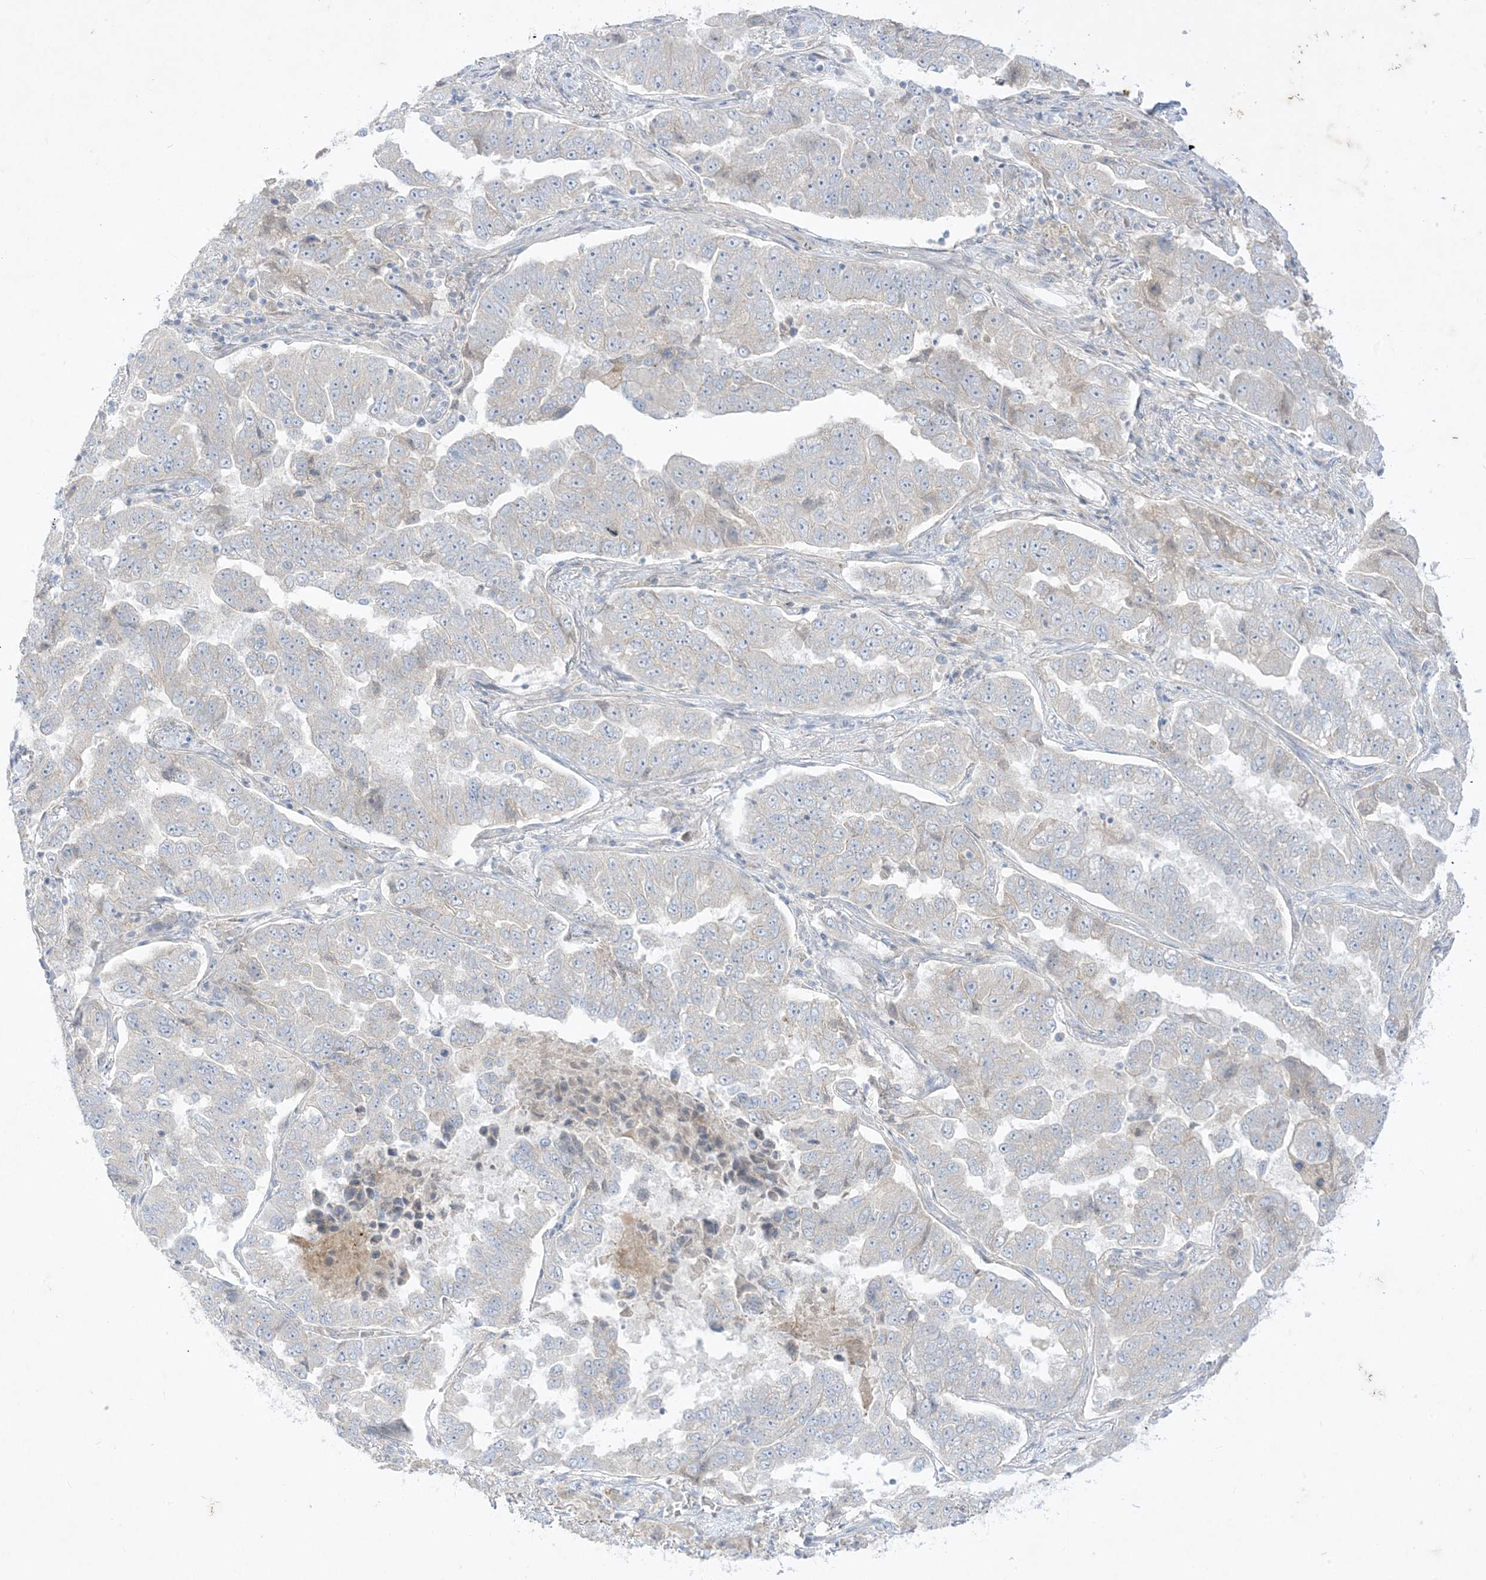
{"staining": {"intensity": "negative", "quantity": "none", "location": "none"}, "tissue": "lung cancer", "cell_type": "Tumor cells", "image_type": "cancer", "snomed": [{"axis": "morphology", "description": "Adenocarcinoma, NOS"}, {"axis": "topography", "description": "Lung"}], "caption": "Protein analysis of lung cancer shows no significant staining in tumor cells.", "gene": "PLEKHA3", "patient": {"sex": "female", "age": 51}}